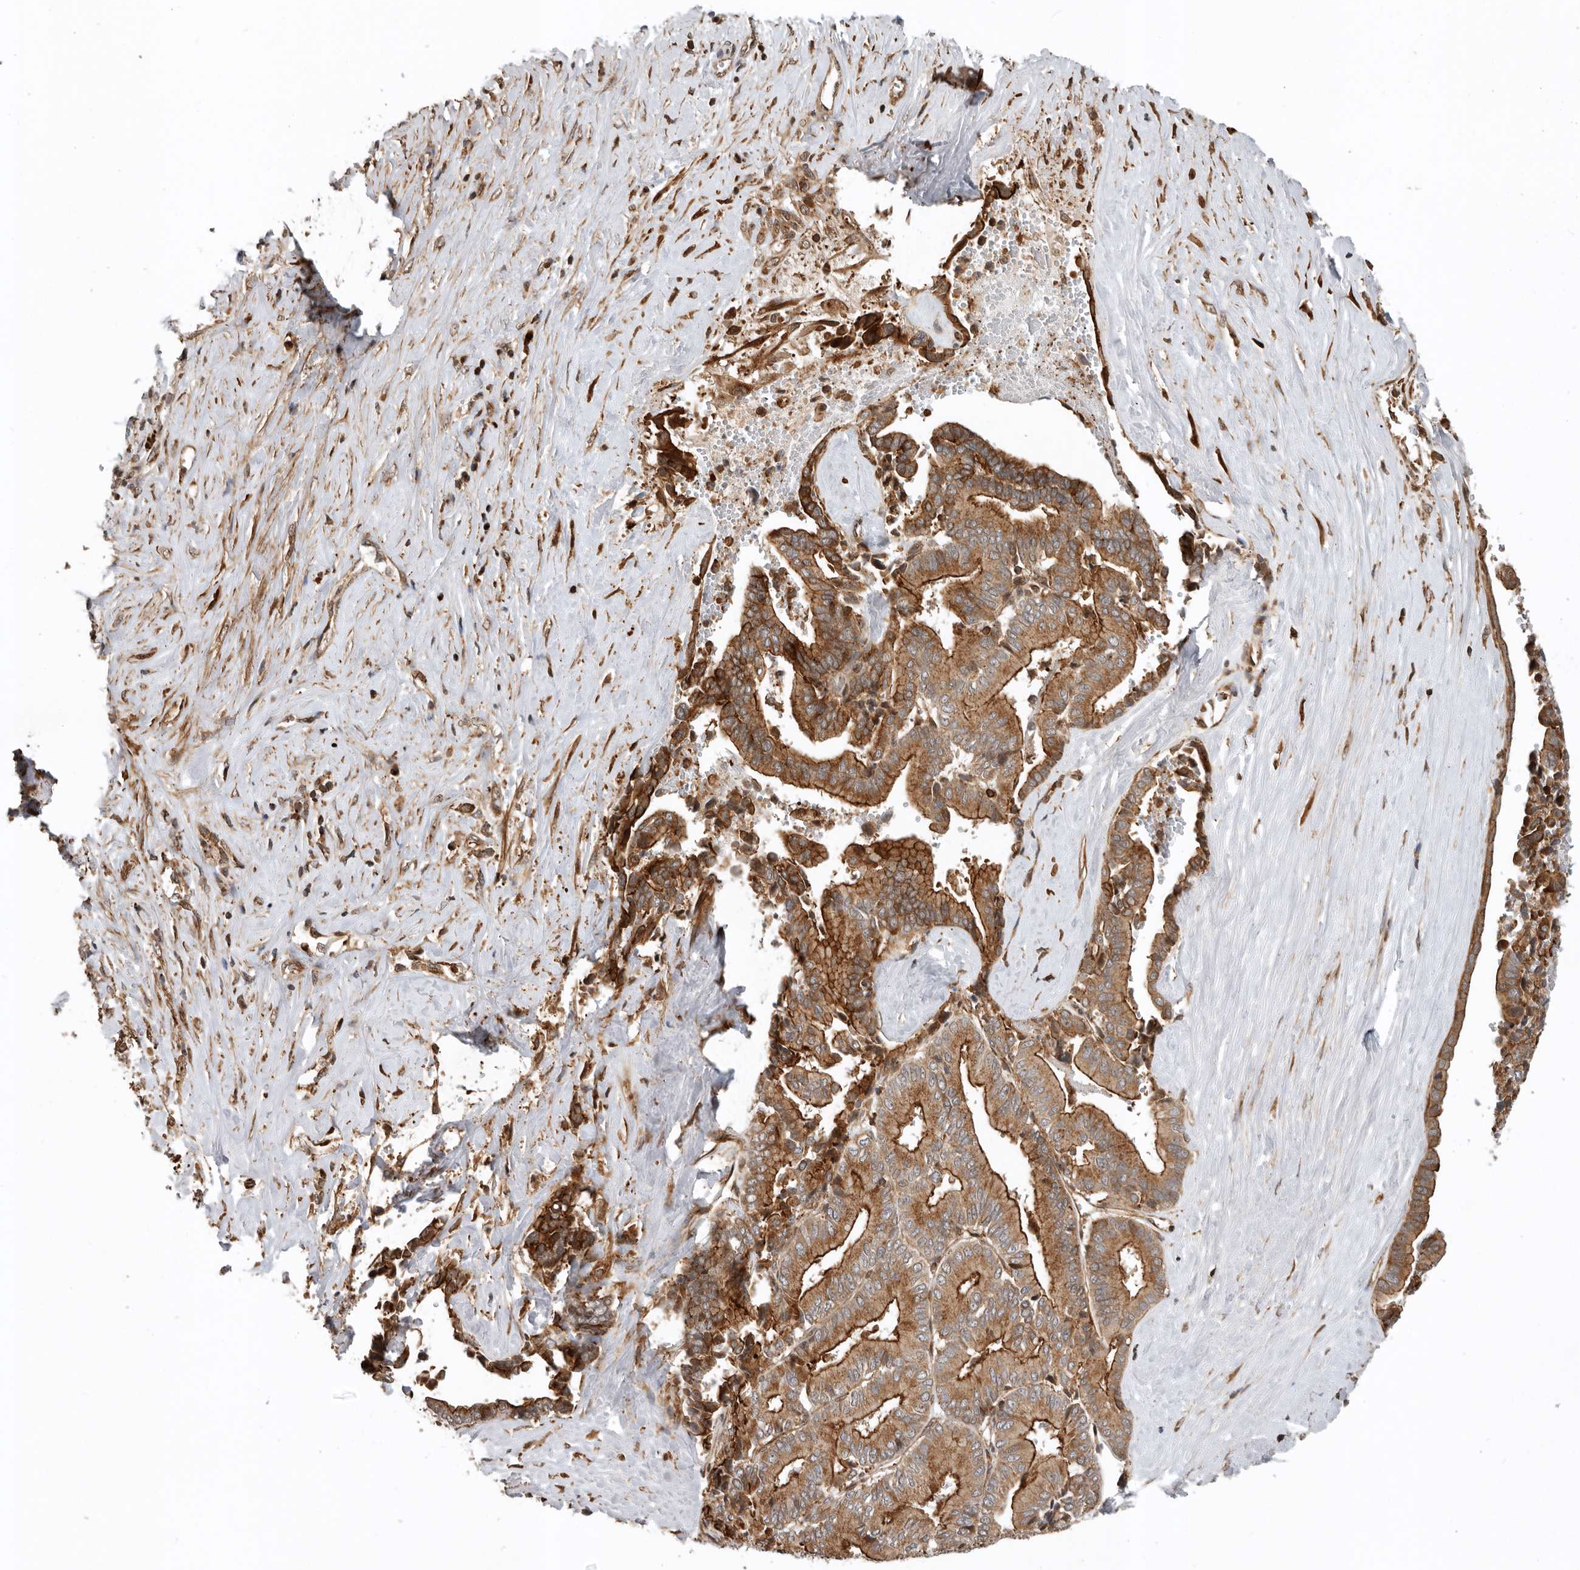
{"staining": {"intensity": "strong", "quantity": ">75%", "location": "cytoplasmic/membranous"}, "tissue": "liver cancer", "cell_type": "Tumor cells", "image_type": "cancer", "snomed": [{"axis": "morphology", "description": "Cholangiocarcinoma"}, {"axis": "topography", "description": "Liver"}], "caption": "Strong cytoplasmic/membranous staining is identified in approximately >75% of tumor cells in liver cholangiocarcinoma.", "gene": "RNF157", "patient": {"sex": "female", "age": 75}}